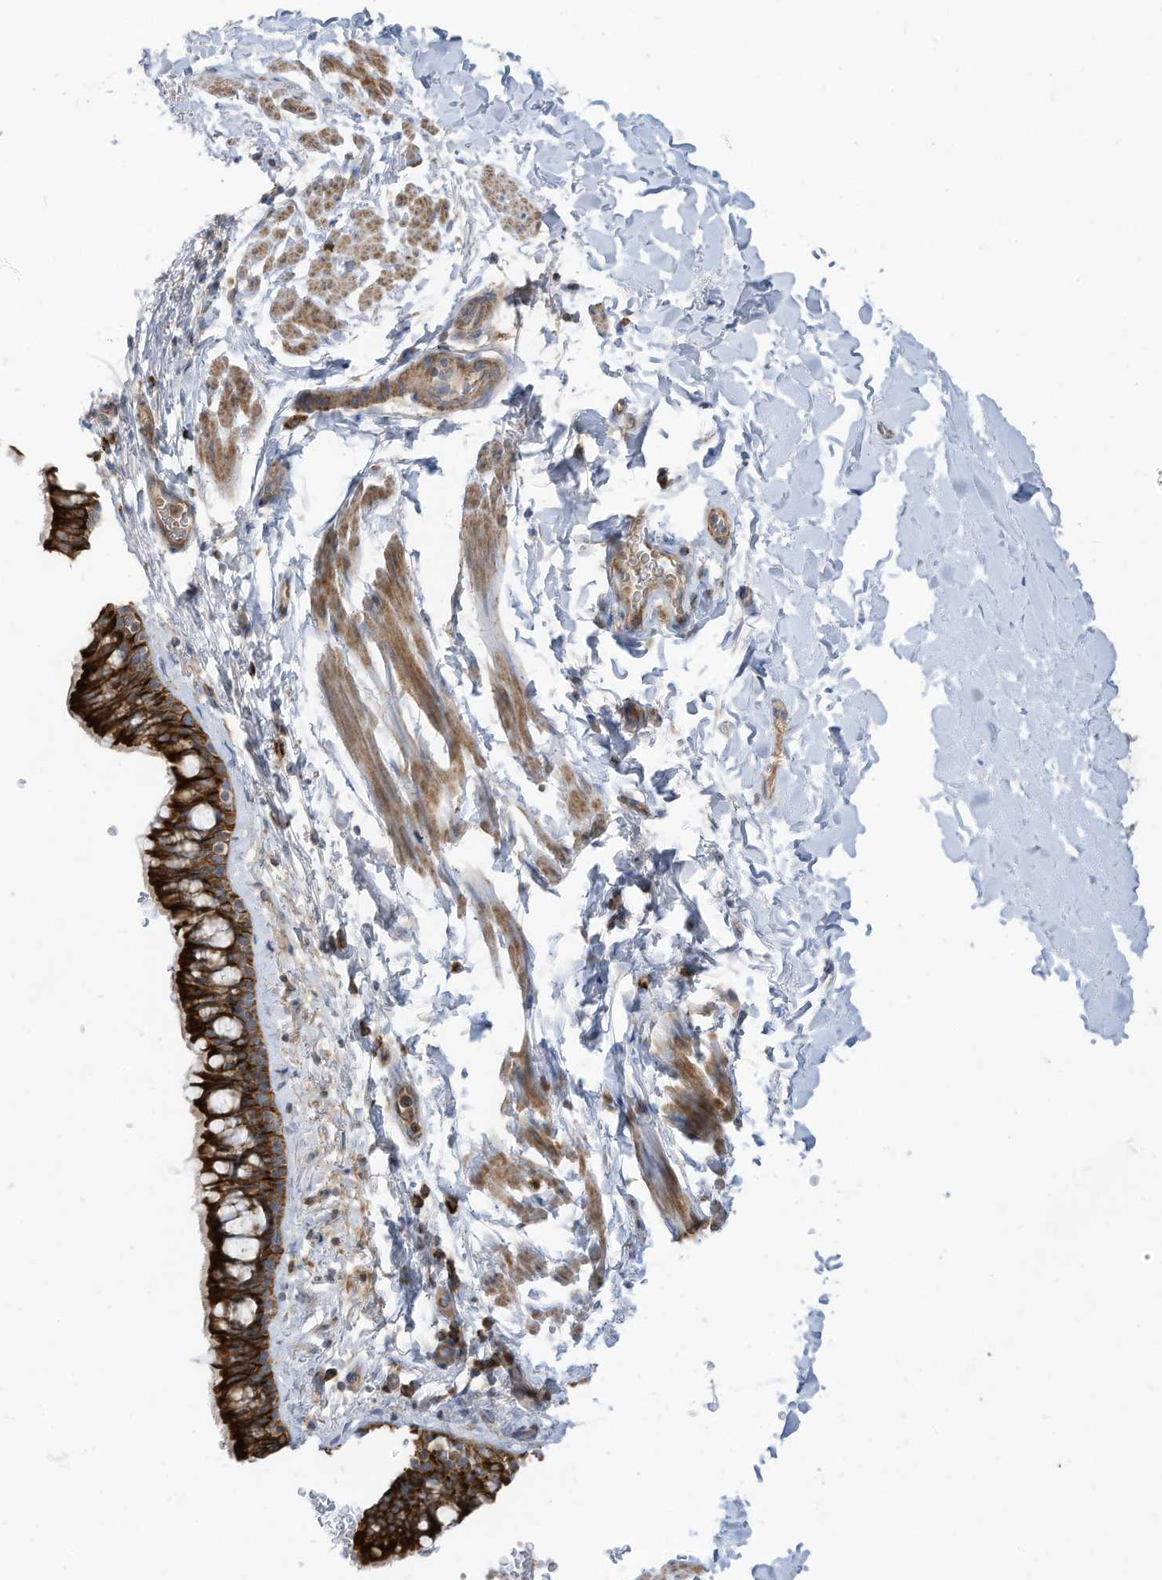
{"staining": {"intensity": "strong", "quantity": ">75%", "location": "cytoplasmic/membranous"}, "tissue": "bronchus", "cell_type": "Respiratory epithelial cells", "image_type": "normal", "snomed": [{"axis": "morphology", "description": "Normal tissue, NOS"}, {"axis": "topography", "description": "Cartilage tissue"}, {"axis": "topography", "description": "Bronchus"}], "caption": "This photomicrograph demonstrates immunohistochemistry staining of normal human bronchus, with high strong cytoplasmic/membranous positivity in approximately >75% of respiratory epithelial cells.", "gene": "CGAS", "patient": {"sex": "female", "age": 36}}